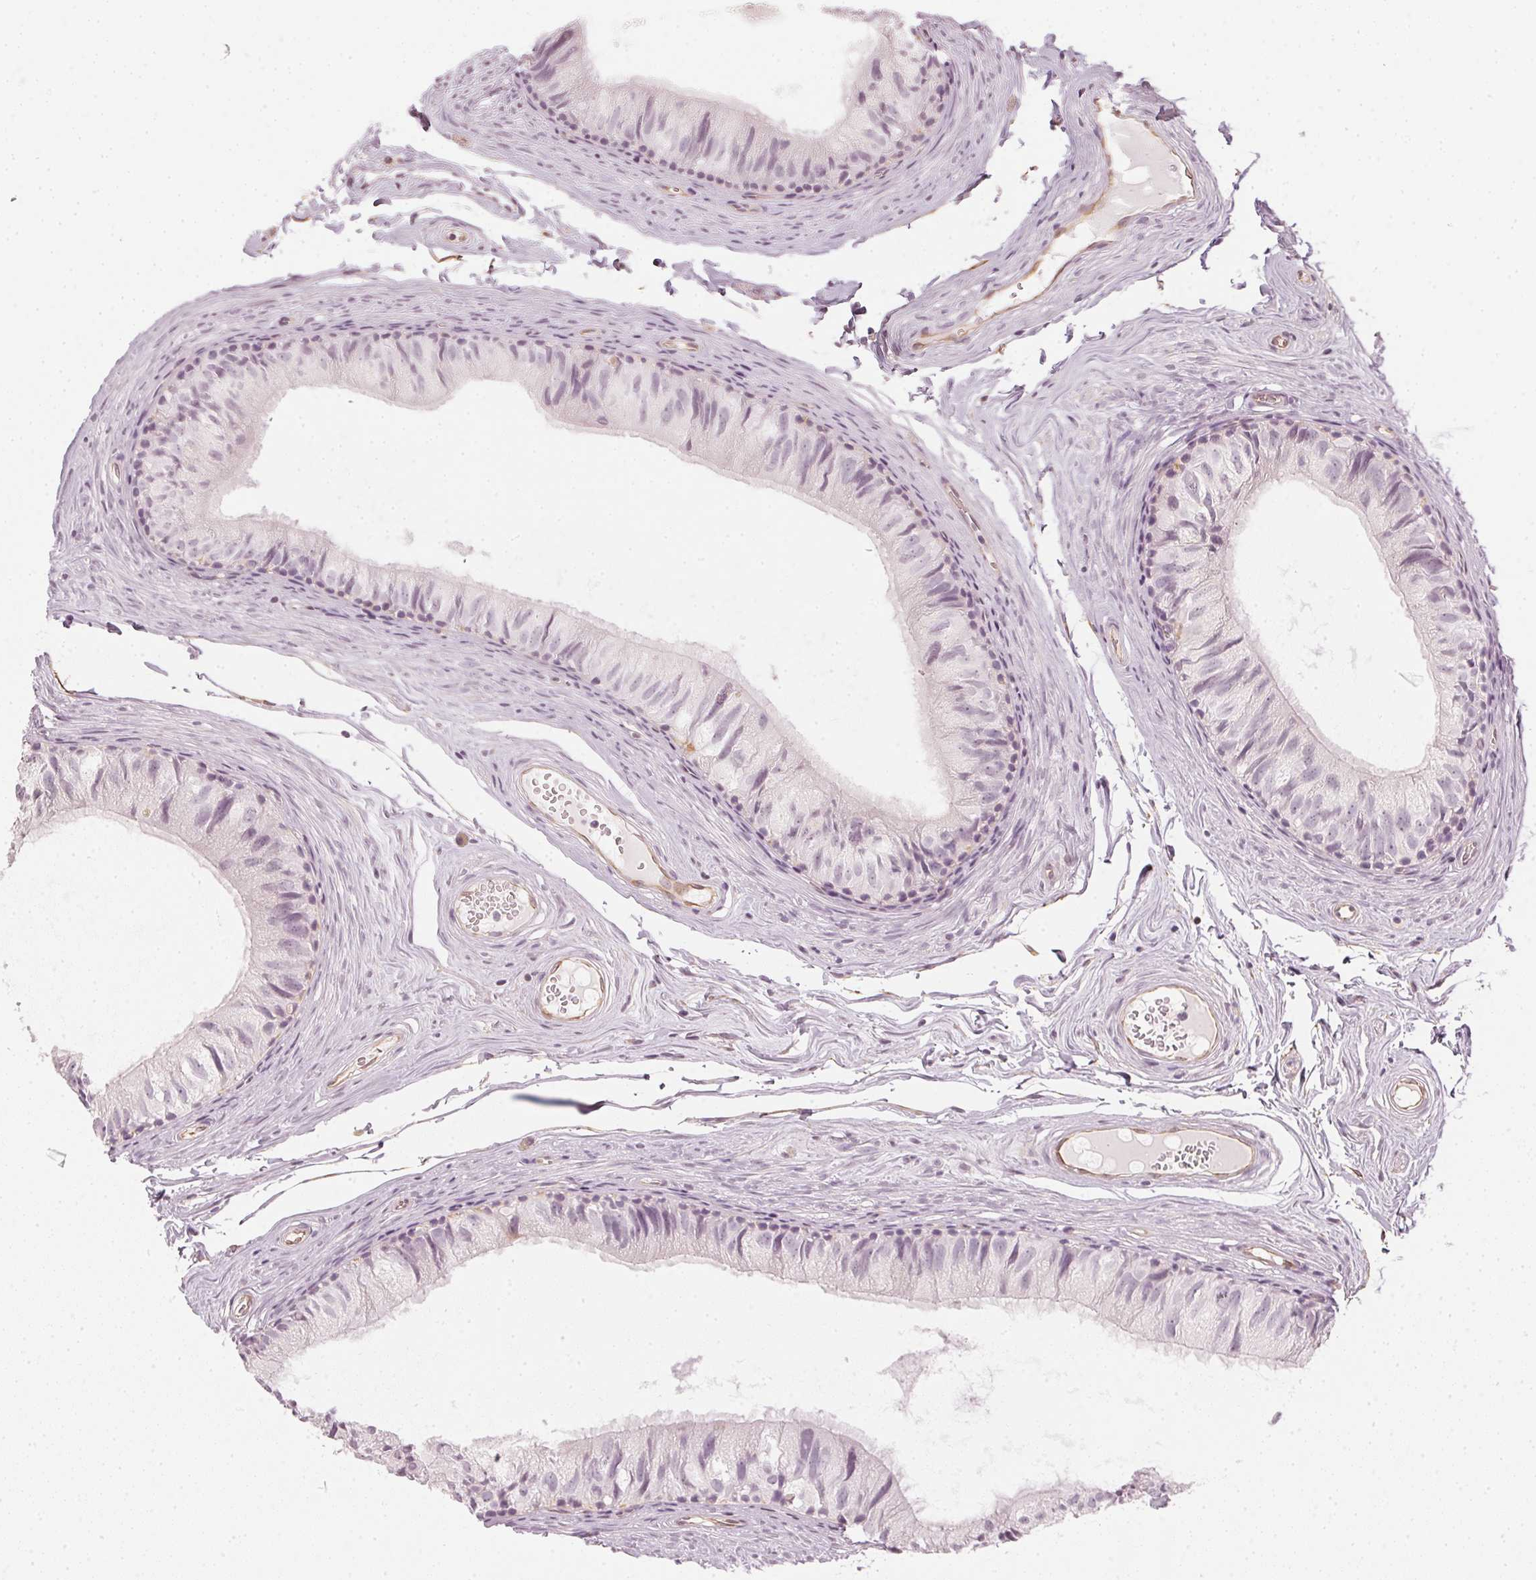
{"staining": {"intensity": "negative", "quantity": "none", "location": "none"}, "tissue": "epididymis", "cell_type": "Glandular cells", "image_type": "normal", "snomed": [{"axis": "morphology", "description": "Normal tissue, NOS"}, {"axis": "topography", "description": "Epididymis"}], "caption": "This is a image of immunohistochemistry staining of unremarkable epididymis, which shows no positivity in glandular cells. Nuclei are stained in blue.", "gene": "APLP1", "patient": {"sex": "male", "age": 45}}